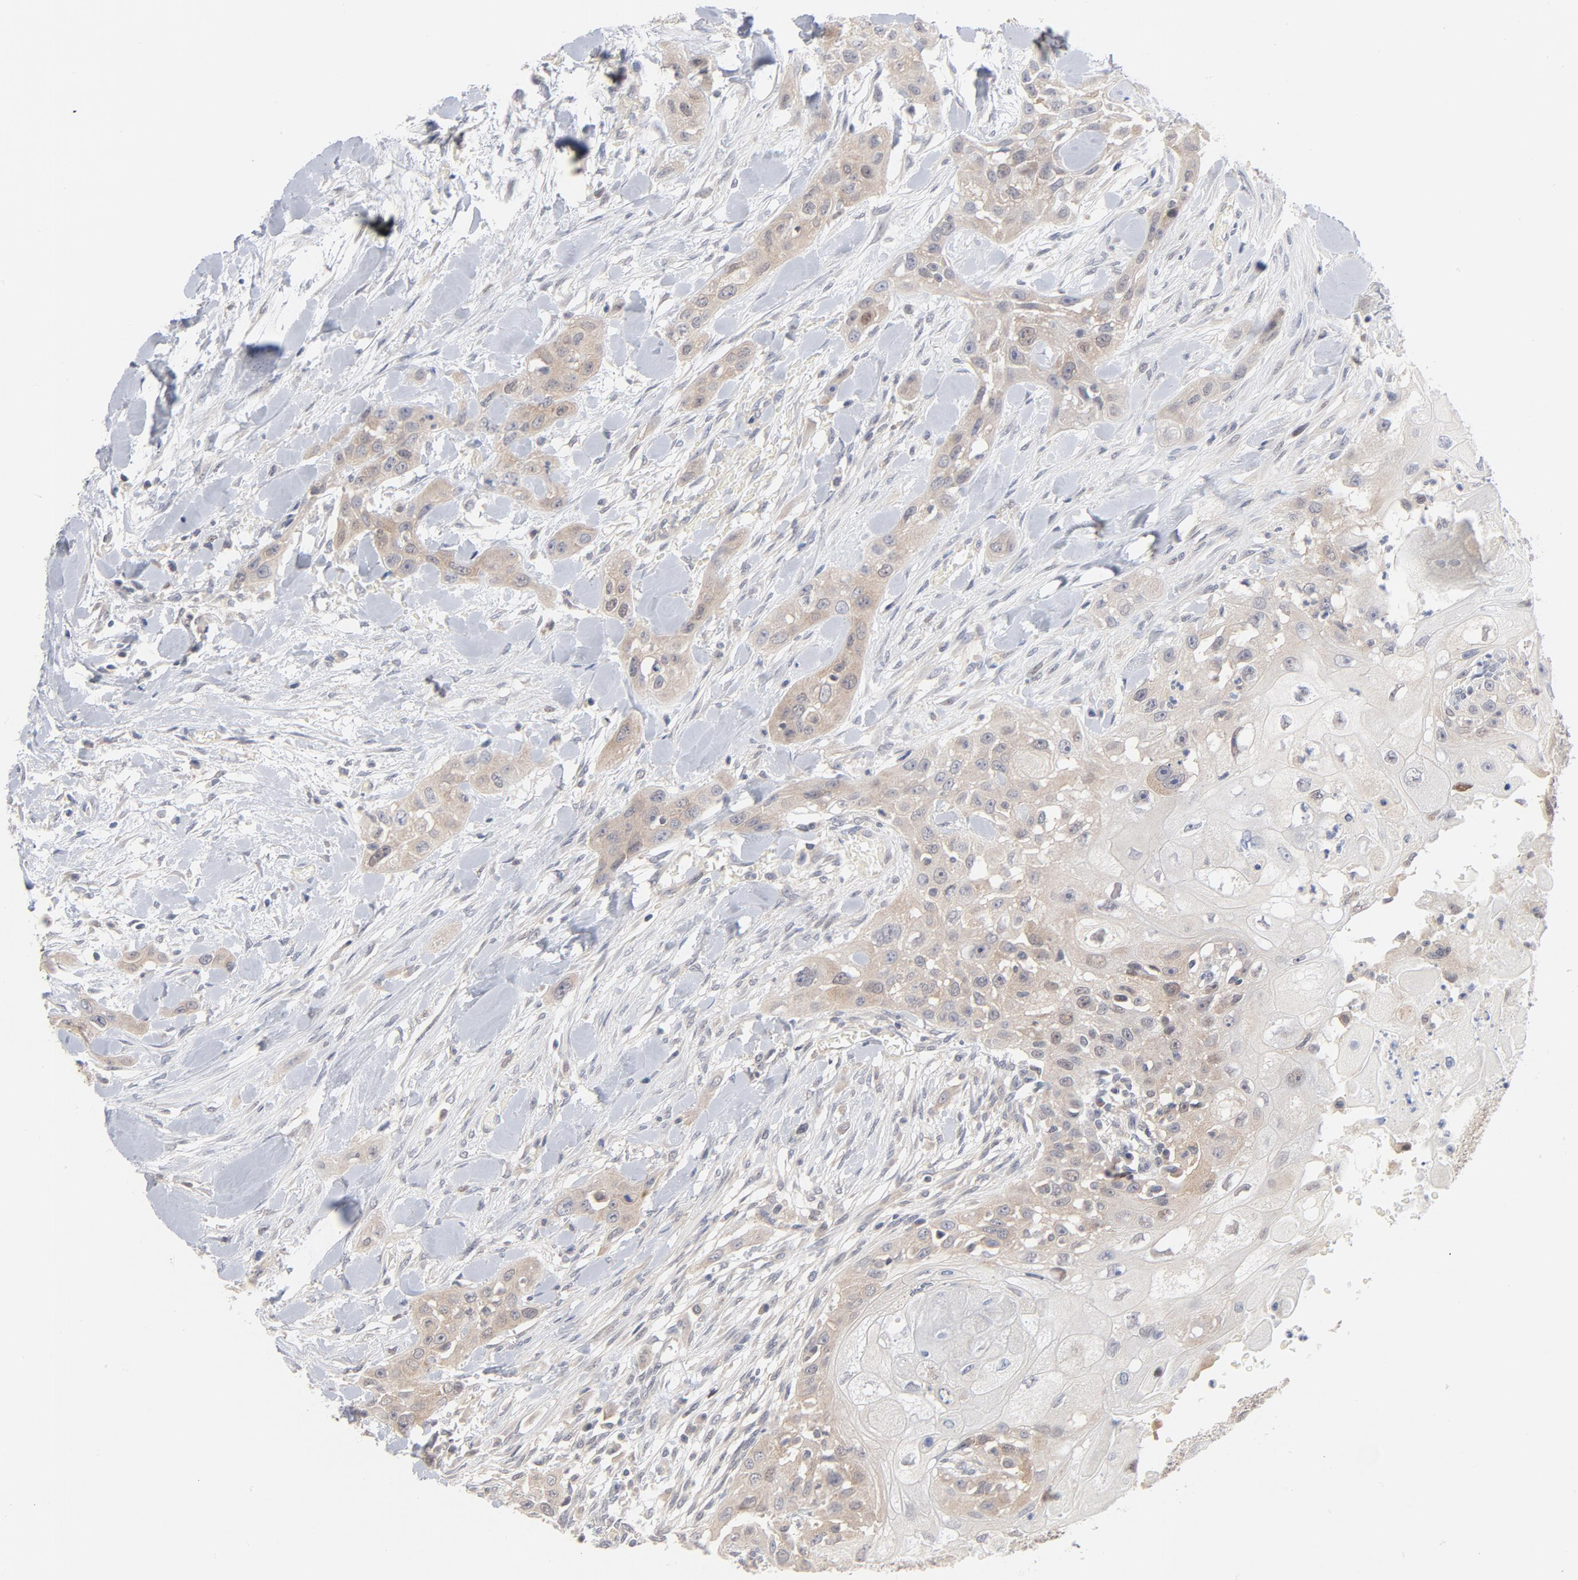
{"staining": {"intensity": "weak", "quantity": "<25%", "location": "cytoplasmic/membranous"}, "tissue": "head and neck cancer", "cell_type": "Tumor cells", "image_type": "cancer", "snomed": [{"axis": "morphology", "description": "Neoplasm, malignant, NOS"}, {"axis": "topography", "description": "Salivary gland"}, {"axis": "topography", "description": "Head-Neck"}], "caption": "Head and neck cancer was stained to show a protein in brown. There is no significant positivity in tumor cells. Nuclei are stained in blue.", "gene": "UBL4A", "patient": {"sex": "male", "age": 43}}